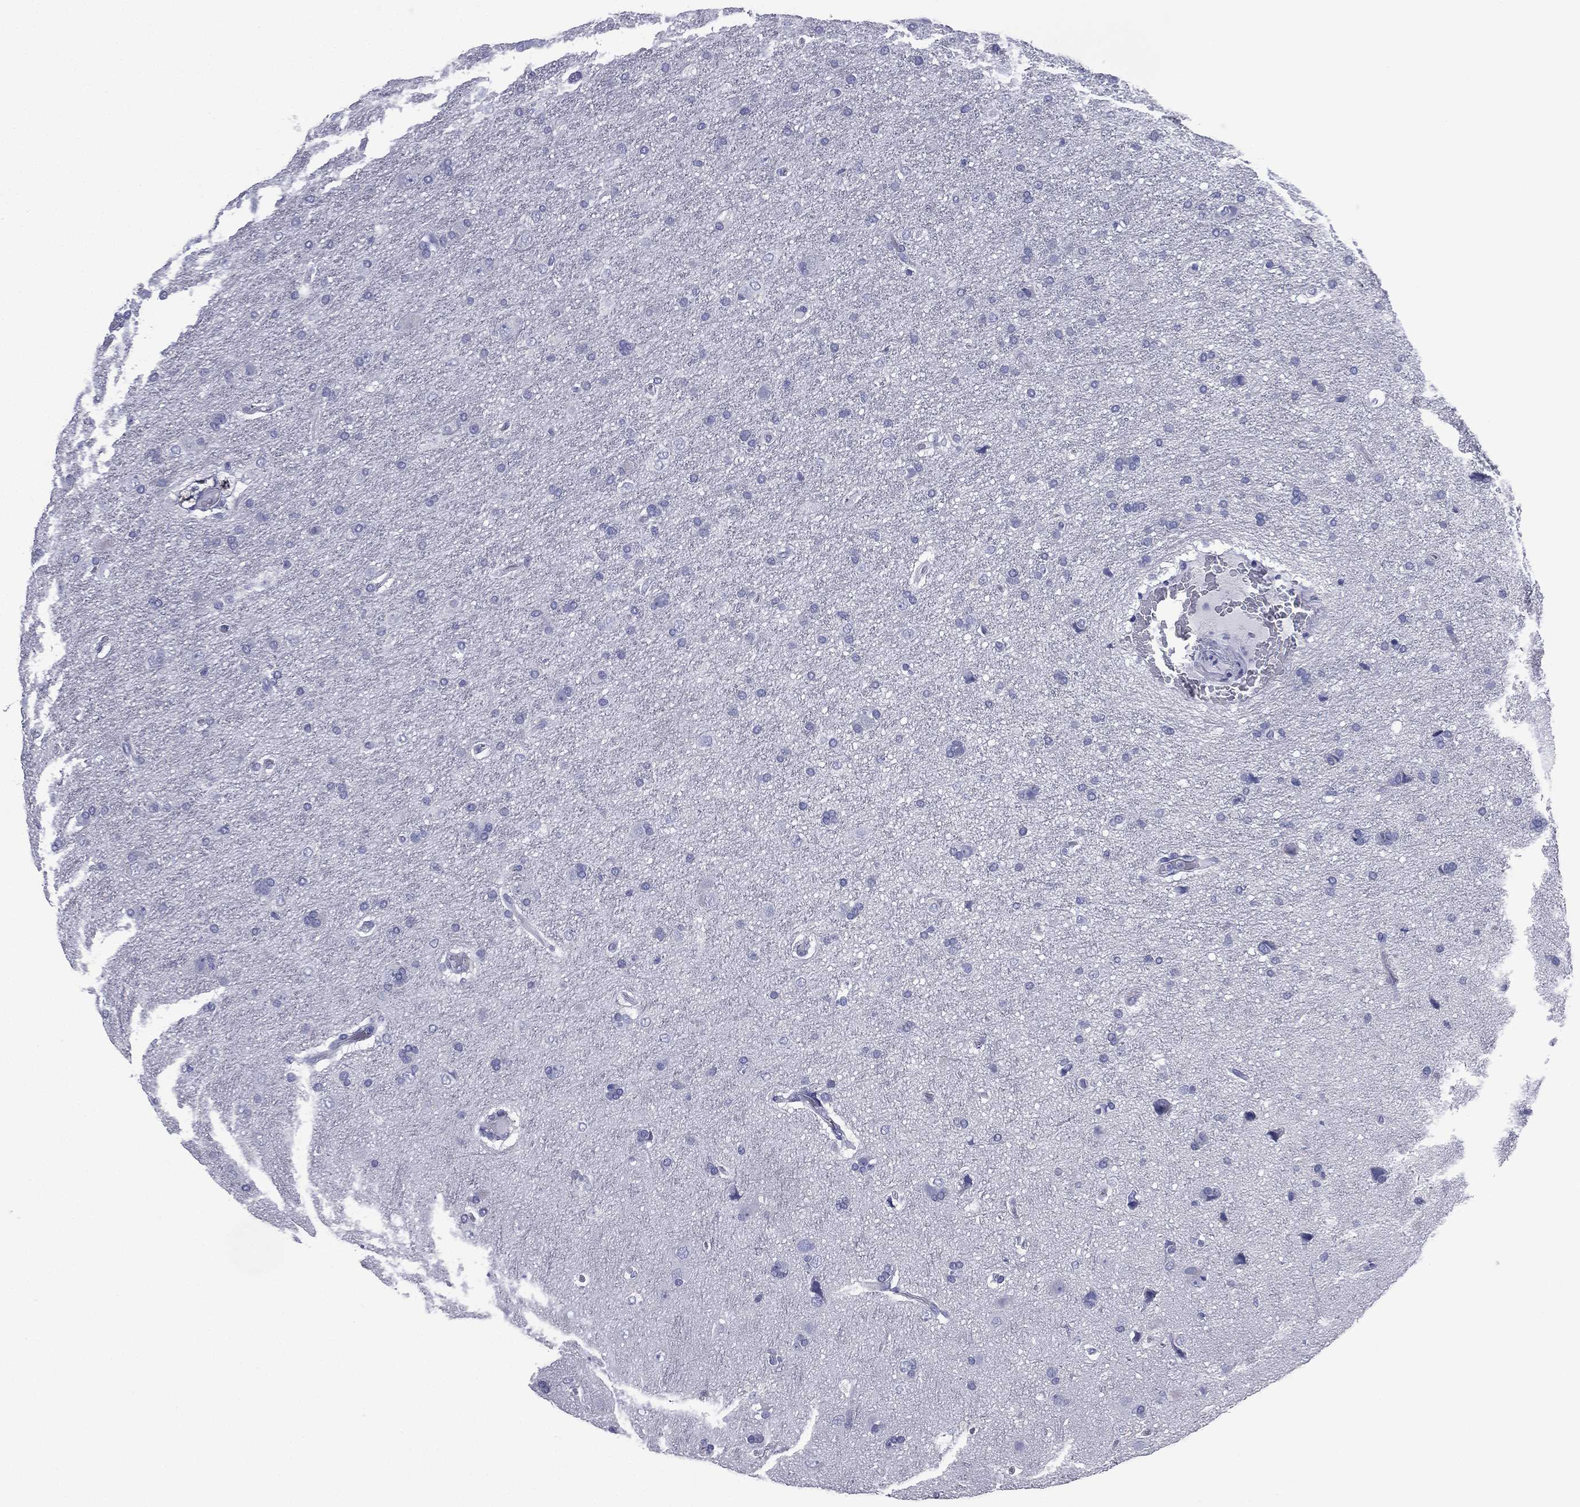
{"staining": {"intensity": "negative", "quantity": "none", "location": "none"}, "tissue": "glioma", "cell_type": "Tumor cells", "image_type": "cancer", "snomed": [{"axis": "morphology", "description": "Glioma, malignant, NOS"}, {"axis": "topography", "description": "Cerebral cortex"}], "caption": "A high-resolution image shows IHC staining of glioma (malignant), which exhibits no significant positivity in tumor cells.", "gene": "FCER2", "patient": {"sex": "male", "age": 58}}